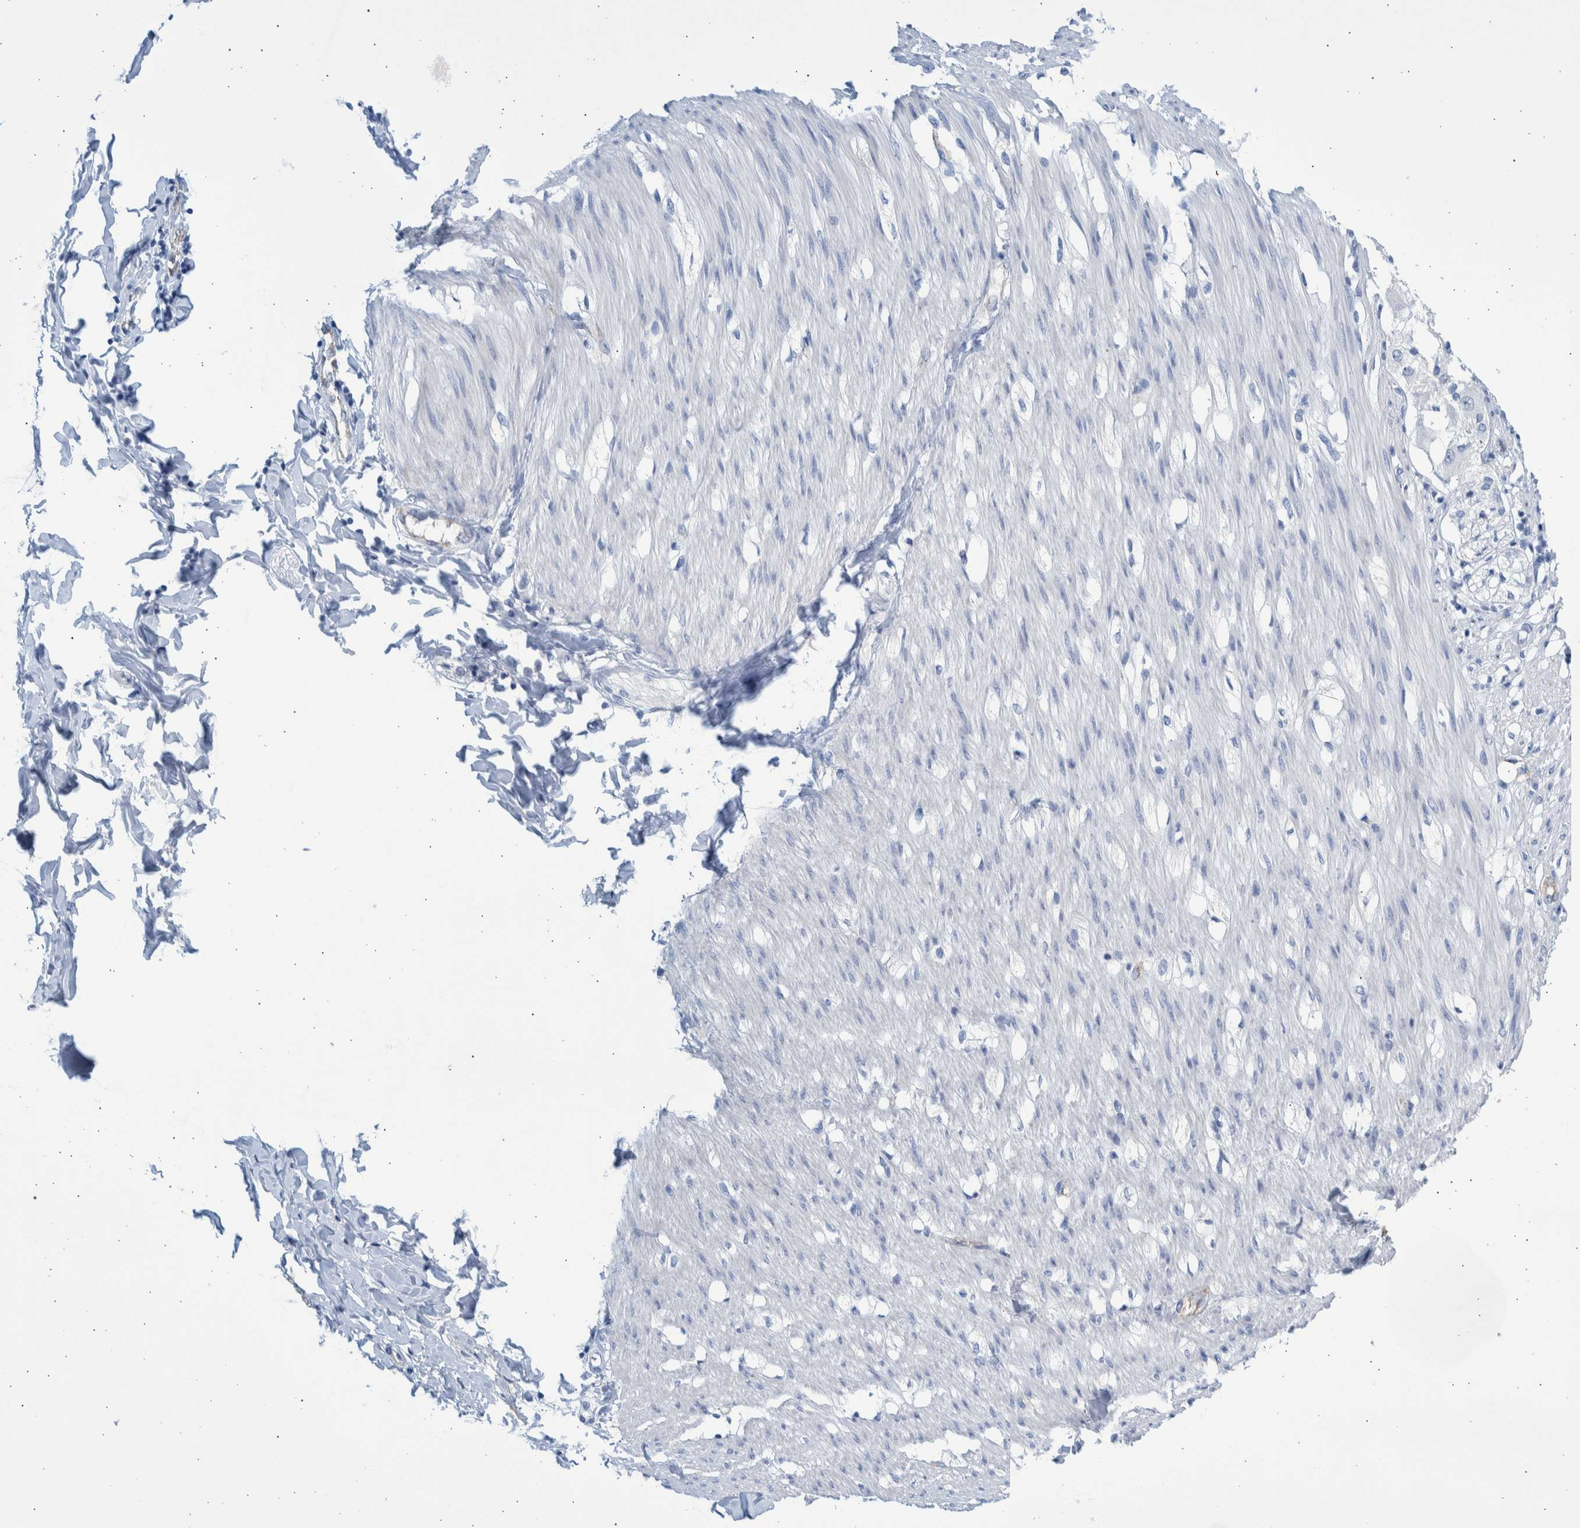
{"staining": {"intensity": "negative", "quantity": "none", "location": "none"}, "tissue": "smooth muscle", "cell_type": "Smooth muscle cells", "image_type": "normal", "snomed": [{"axis": "morphology", "description": "Normal tissue, NOS"}, {"axis": "morphology", "description": "Adenocarcinoma, NOS"}, {"axis": "topography", "description": "Smooth muscle"}, {"axis": "topography", "description": "Colon"}], "caption": "Micrograph shows no significant protein staining in smooth muscle cells of unremarkable smooth muscle. (Immunohistochemistry, brightfield microscopy, high magnification).", "gene": "SLC34A3", "patient": {"sex": "male", "age": 14}}